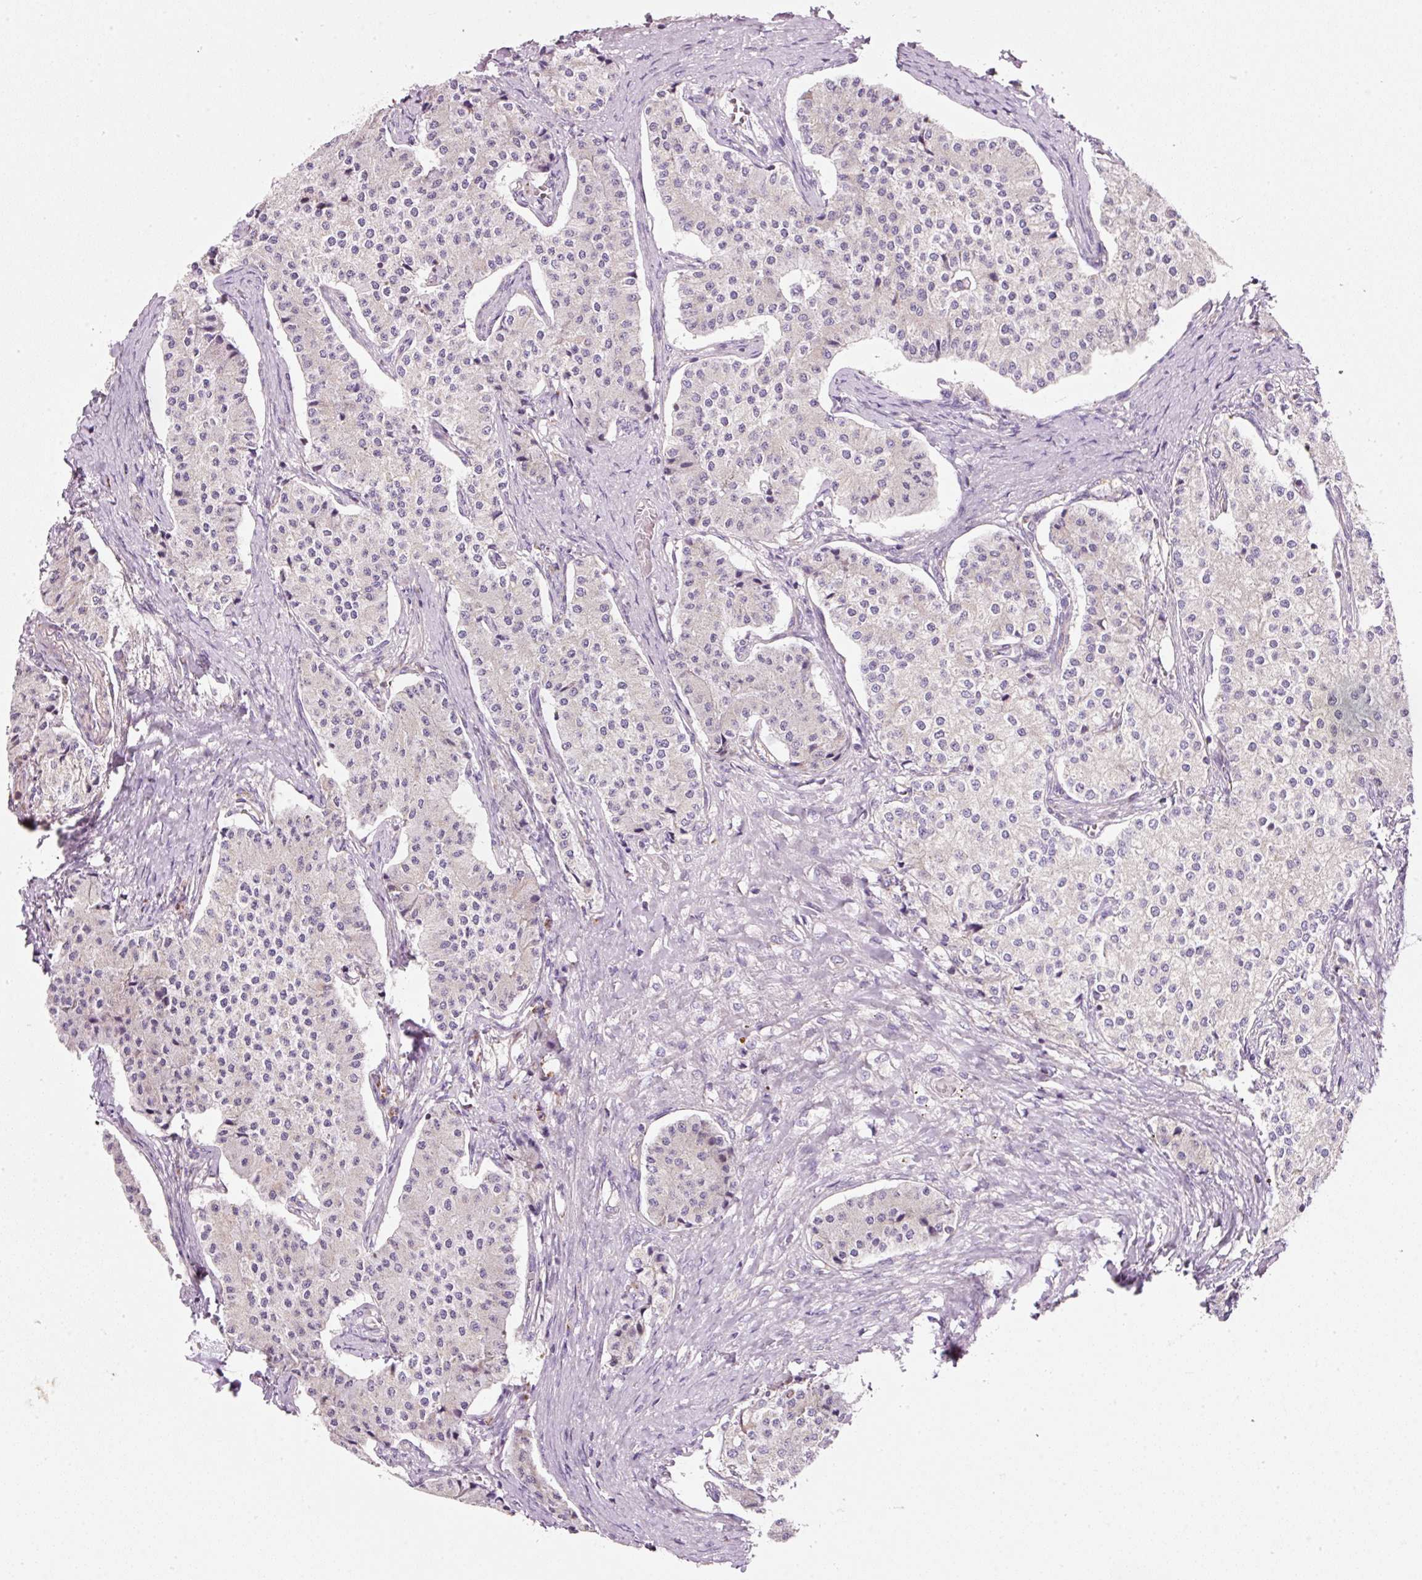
{"staining": {"intensity": "negative", "quantity": "none", "location": "none"}, "tissue": "carcinoid", "cell_type": "Tumor cells", "image_type": "cancer", "snomed": [{"axis": "morphology", "description": "Carcinoid, malignant, NOS"}, {"axis": "topography", "description": "Colon"}], "caption": "Histopathology image shows no significant protein staining in tumor cells of malignant carcinoid.", "gene": "NDUFA1", "patient": {"sex": "female", "age": 52}}